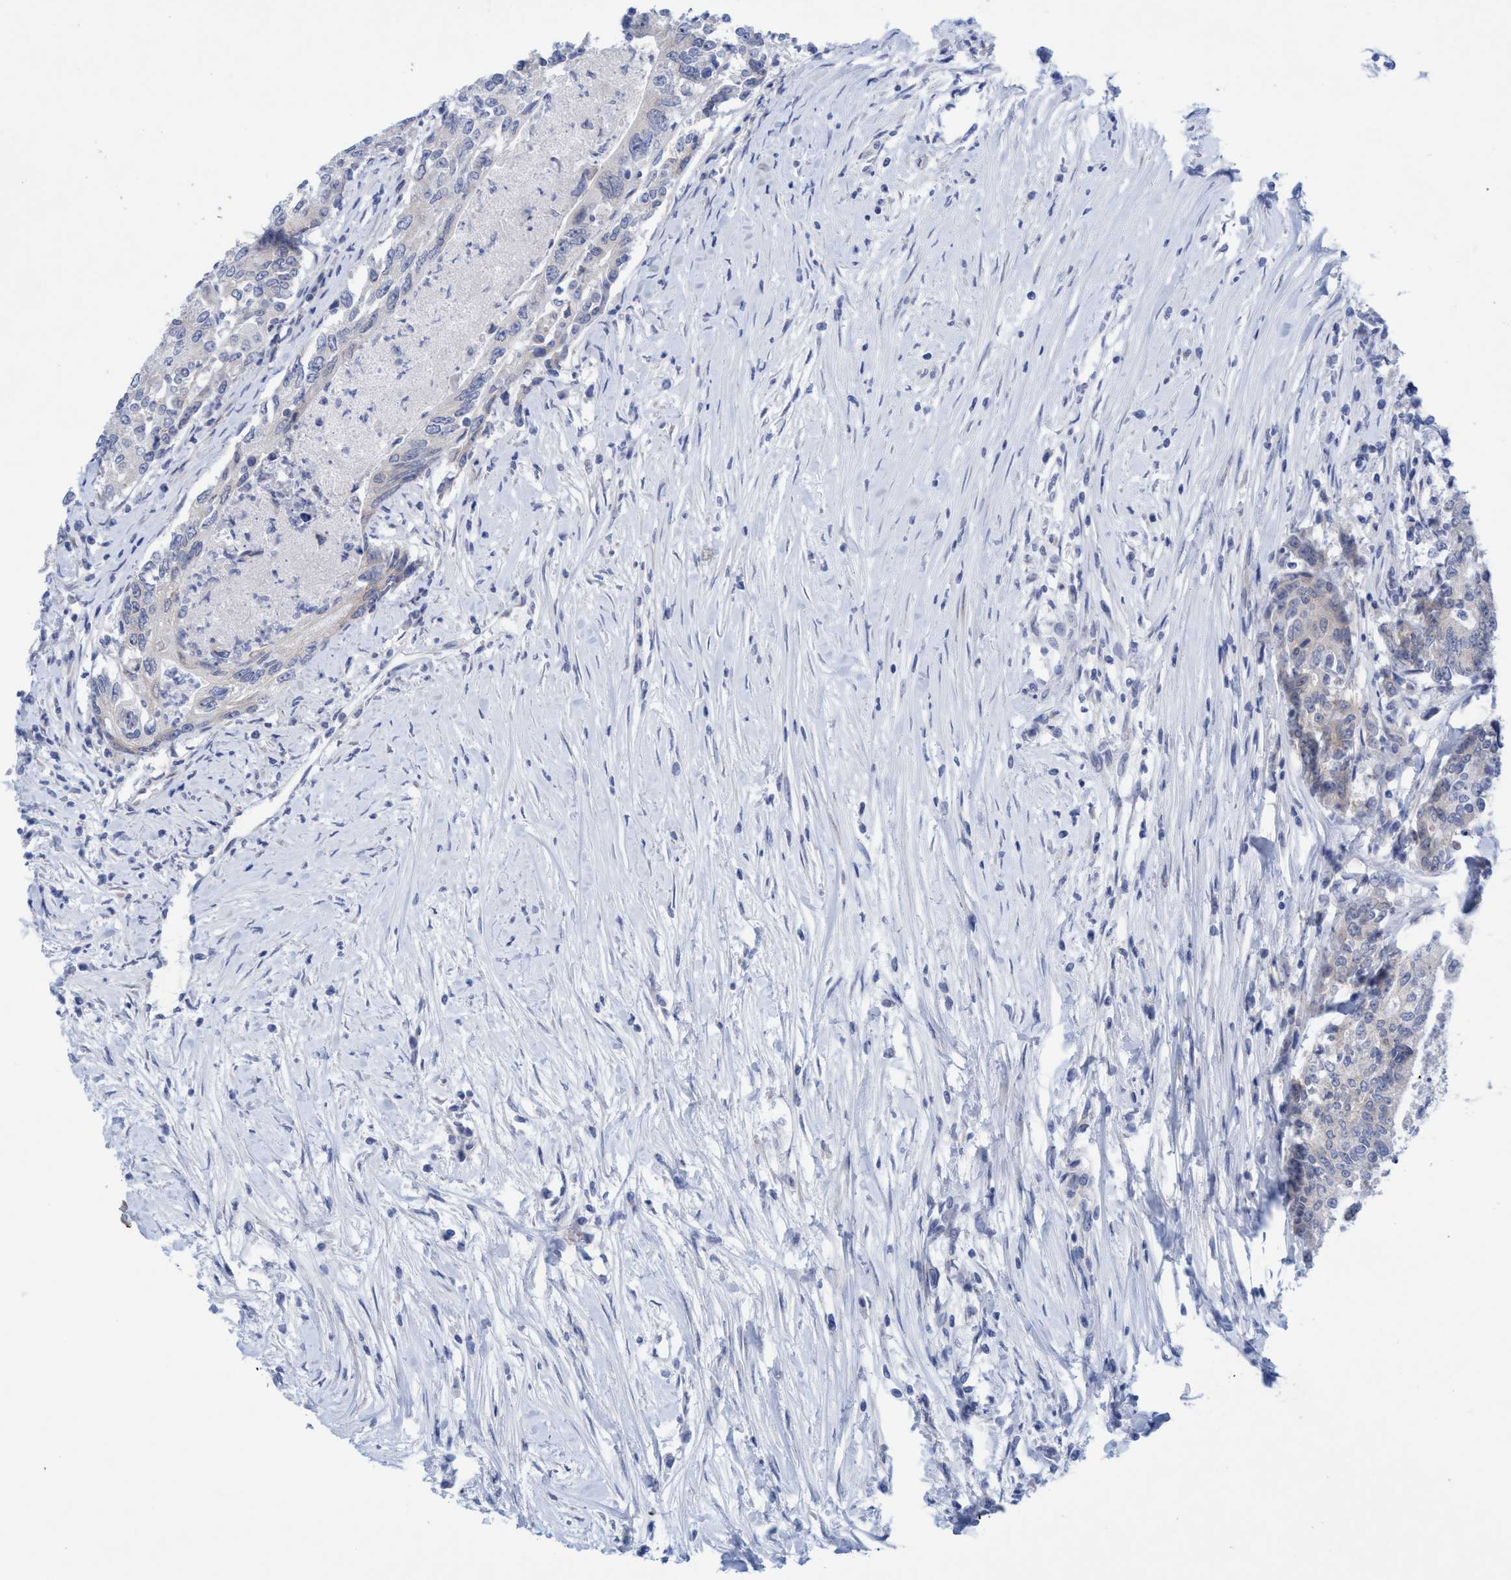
{"staining": {"intensity": "negative", "quantity": "none", "location": "none"}, "tissue": "colorectal cancer", "cell_type": "Tumor cells", "image_type": "cancer", "snomed": [{"axis": "morphology", "description": "Adenocarcinoma, NOS"}, {"axis": "topography", "description": "Colon"}], "caption": "Immunohistochemical staining of human colorectal adenocarcinoma shows no significant expression in tumor cells.", "gene": "RSAD1", "patient": {"sex": "female", "age": 77}}